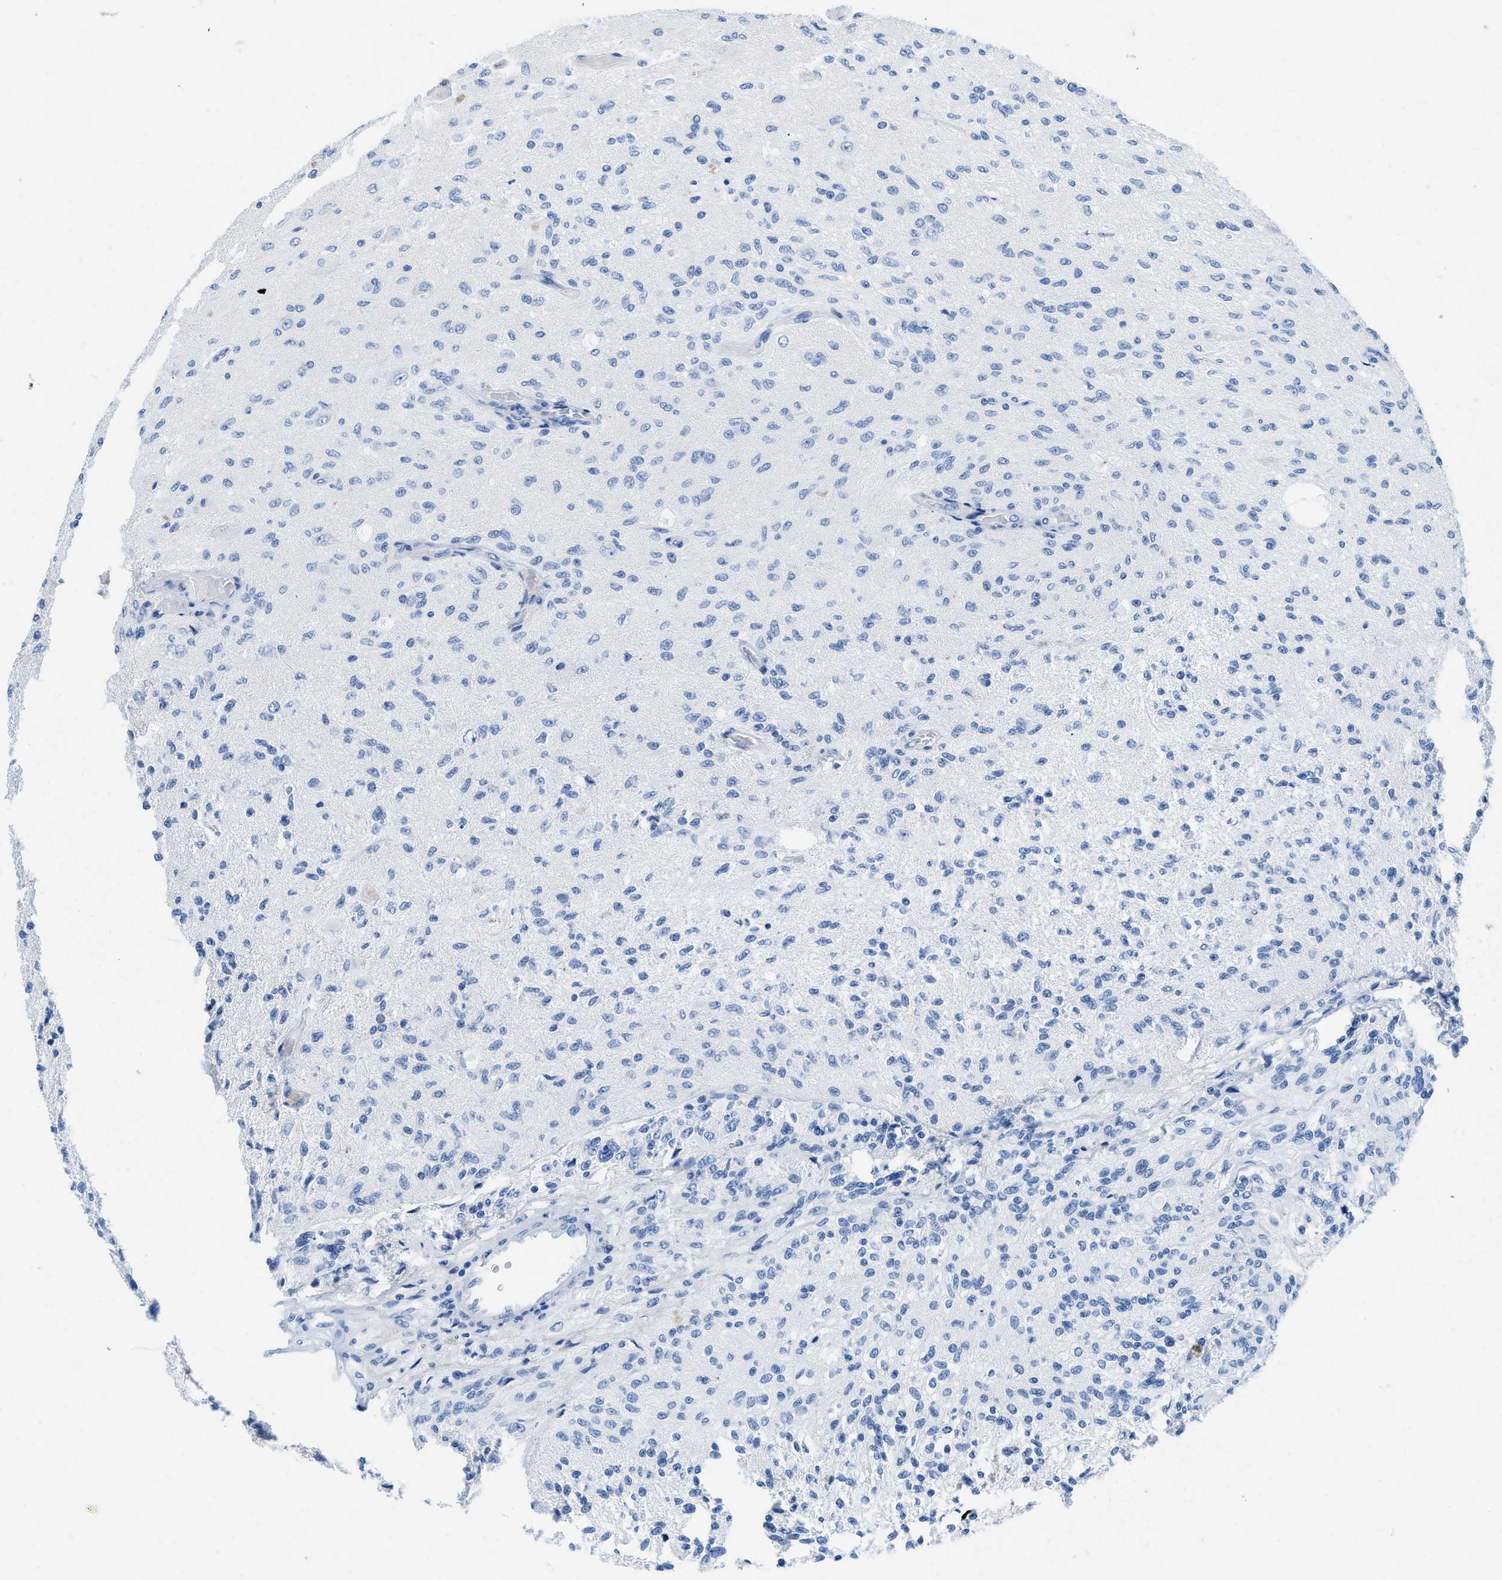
{"staining": {"intensity": "negative", "quantity": "none", "location": "none"}, "tissue": "glioma", "cell_type": "Tumor cells", "image_type": "cancer", "snomed": [{"axis": "morphology", "description": "Normal tissue, NOS"}, {"axis": "morphology", "description": "Glioma, malignant, High grade"}, {"axis": "topography", "description": "Cerebral cortex"}], "caption": "Tumor cells are negative for brown protein staining in glioma.", "gene": "COL3A1", "patient": {"sex": "male", "age": 77}}